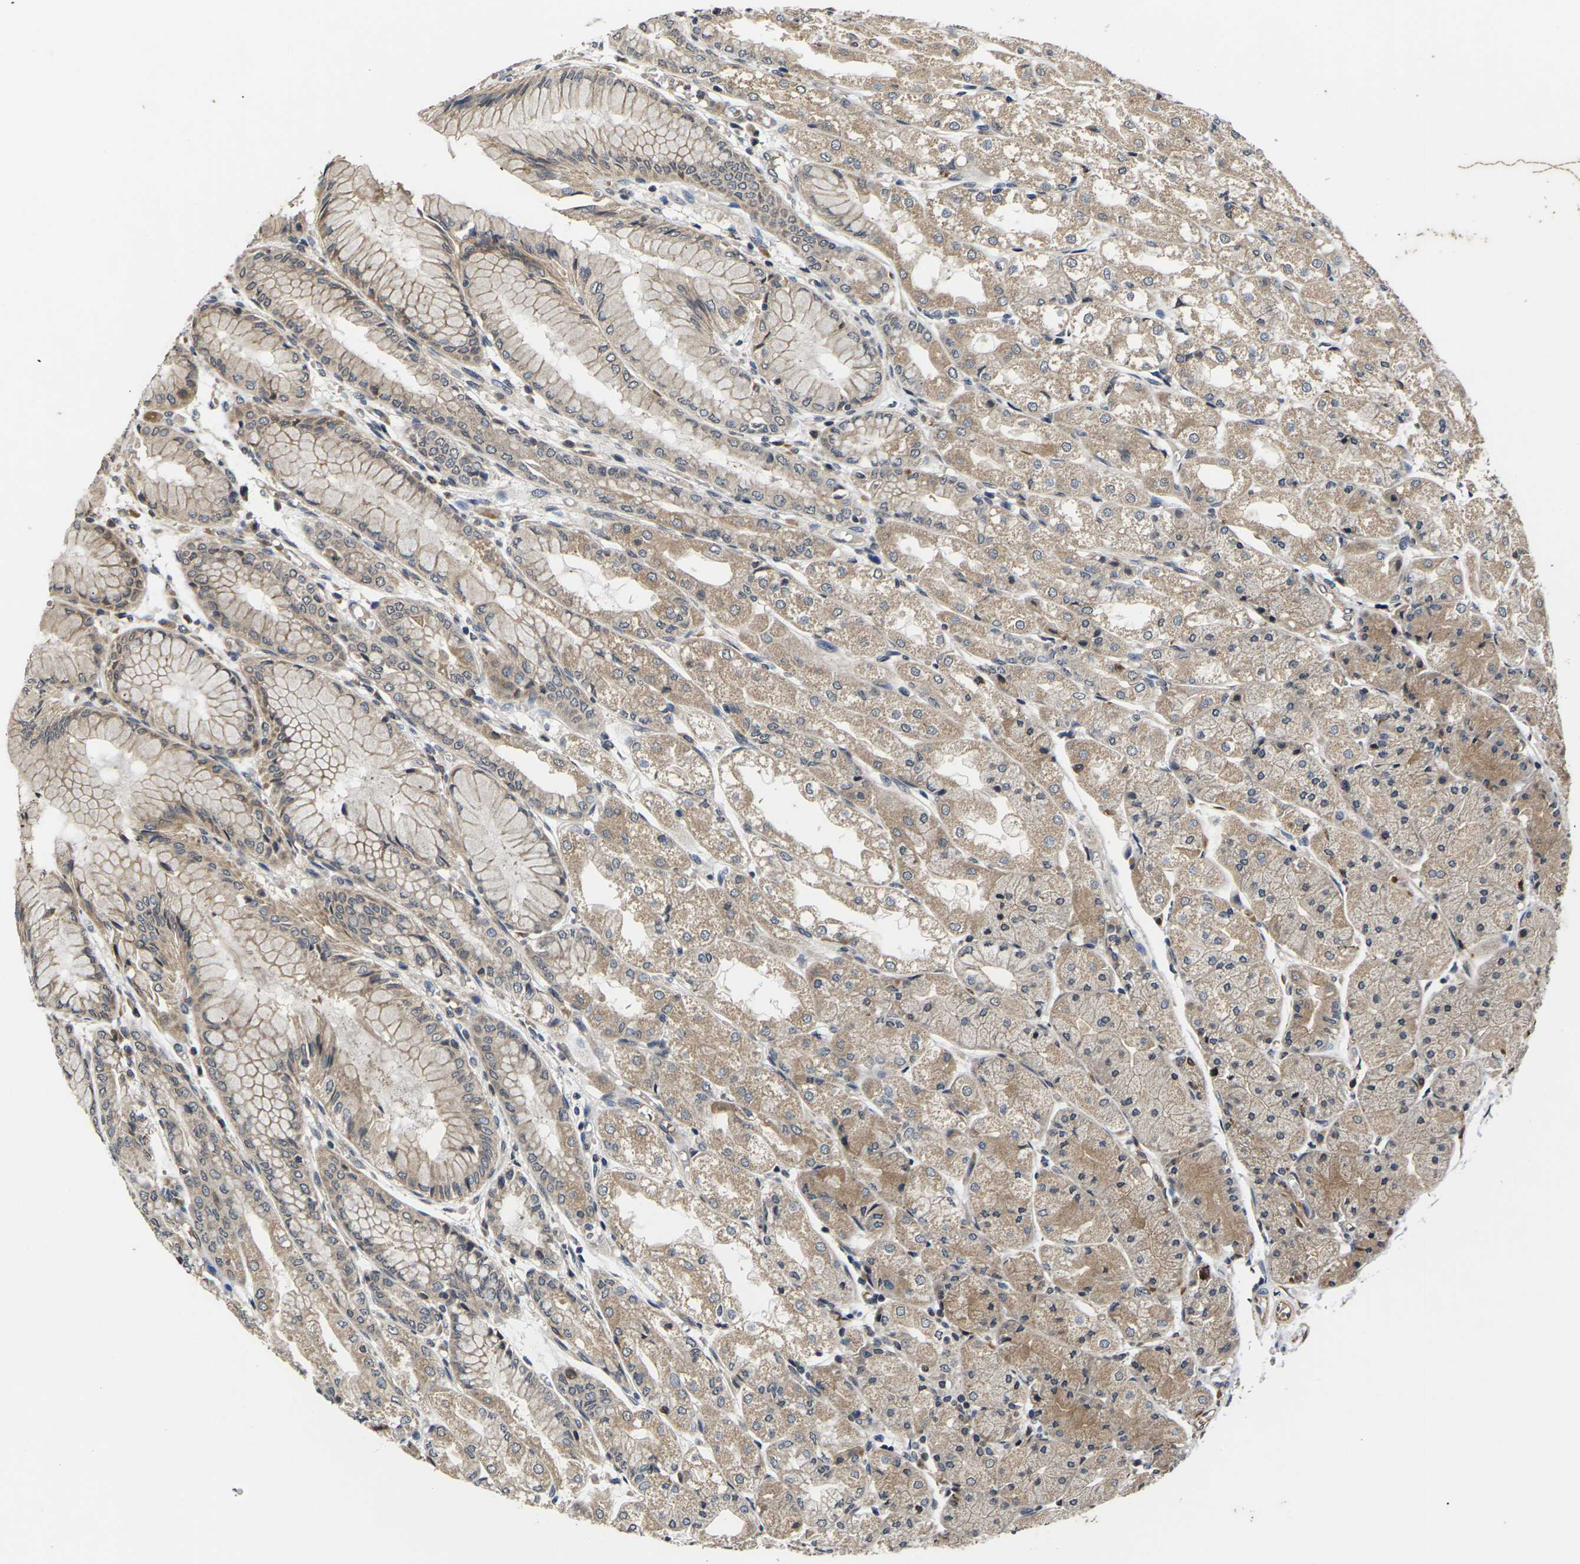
{"staining": {"intensity": "moderate", "quantity": ">75%", "location": "cytoplasmic/membranous"}, "tissue": "stomach", "cell_type": "Glandular cells", "image_type": "normal", "snomed": [{"axis": "morphology", "description": "Normal tissue, NOS"}, {"axis": "topography", "description": "Stomach, upper"}], "caption": "Approximately >75% of glandular cells in unremarkable human stomach demonstrate moderate cytoplasmic/membranous protein positivity as visualized by brown immunohistochemical staining.", "gene": "DKK2", "patient": {"sex": "male", "age": 72}}